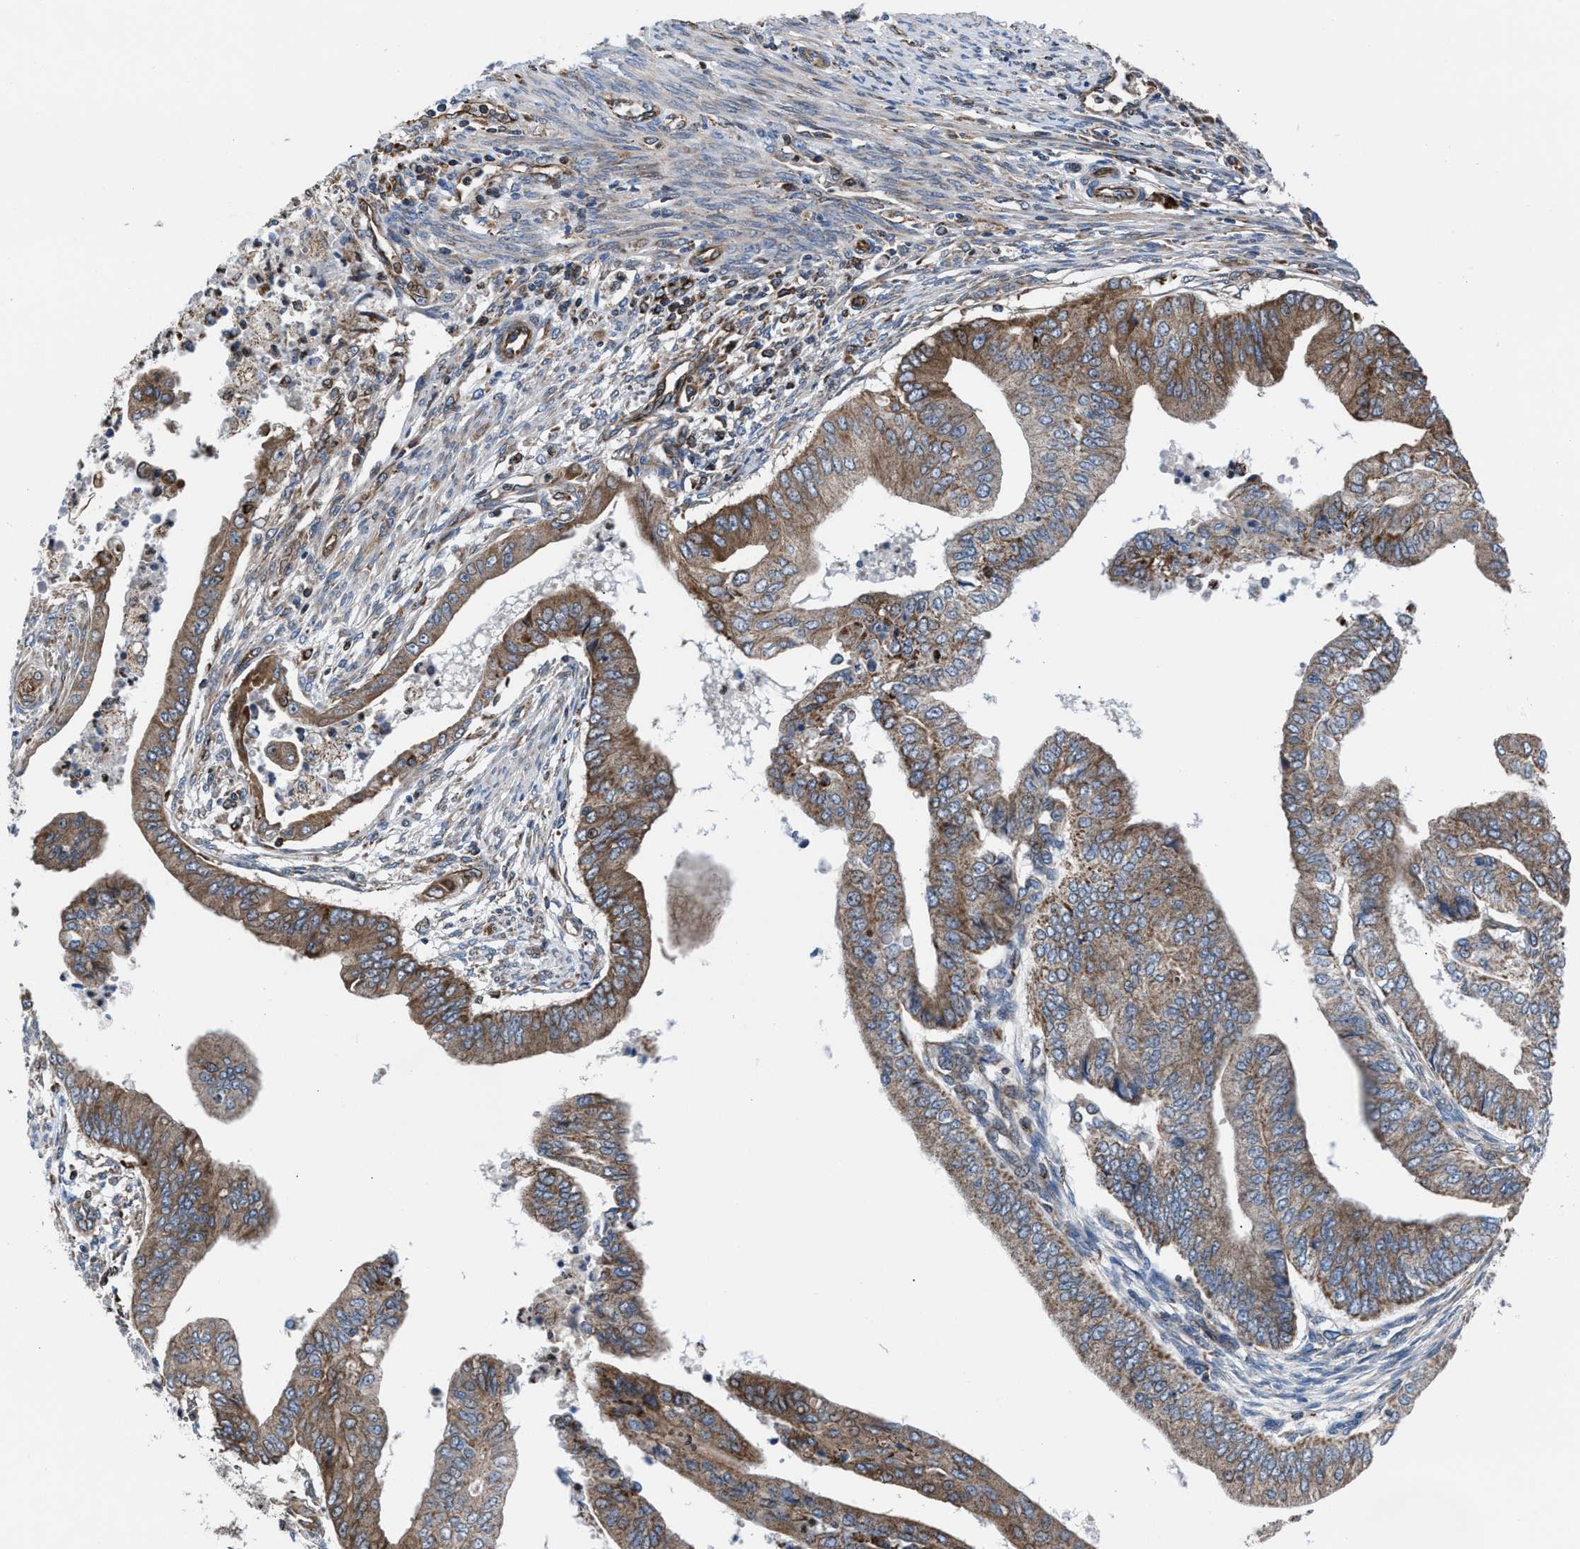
{"staining": {"intensity": "moderate", "quantity": "25%-75%", "location": "cytoplasmic/membranous"}, "tissue": "endometrial cancer", "cell_type": "Tumor cells", "image_type": "cancer", "snomed": [{"axis": "morphology", "description": "Polyp, NOS"}, {"axis": "morphology", "description": "Adenocarcinoma, NOS"}, {"axis": "morphology", "description": "Adenoma, NOS"}, {"axis": "topography", "description": "Endometrium"}], "caption": "Protein expression by IHC demonstrates moderate cytoplasmic/membranous staining in about 25%-75% of tumor cells in polyp (endometrial).", "gene": "PRR15L", "patient": {"sex": "female", "age": 79}}